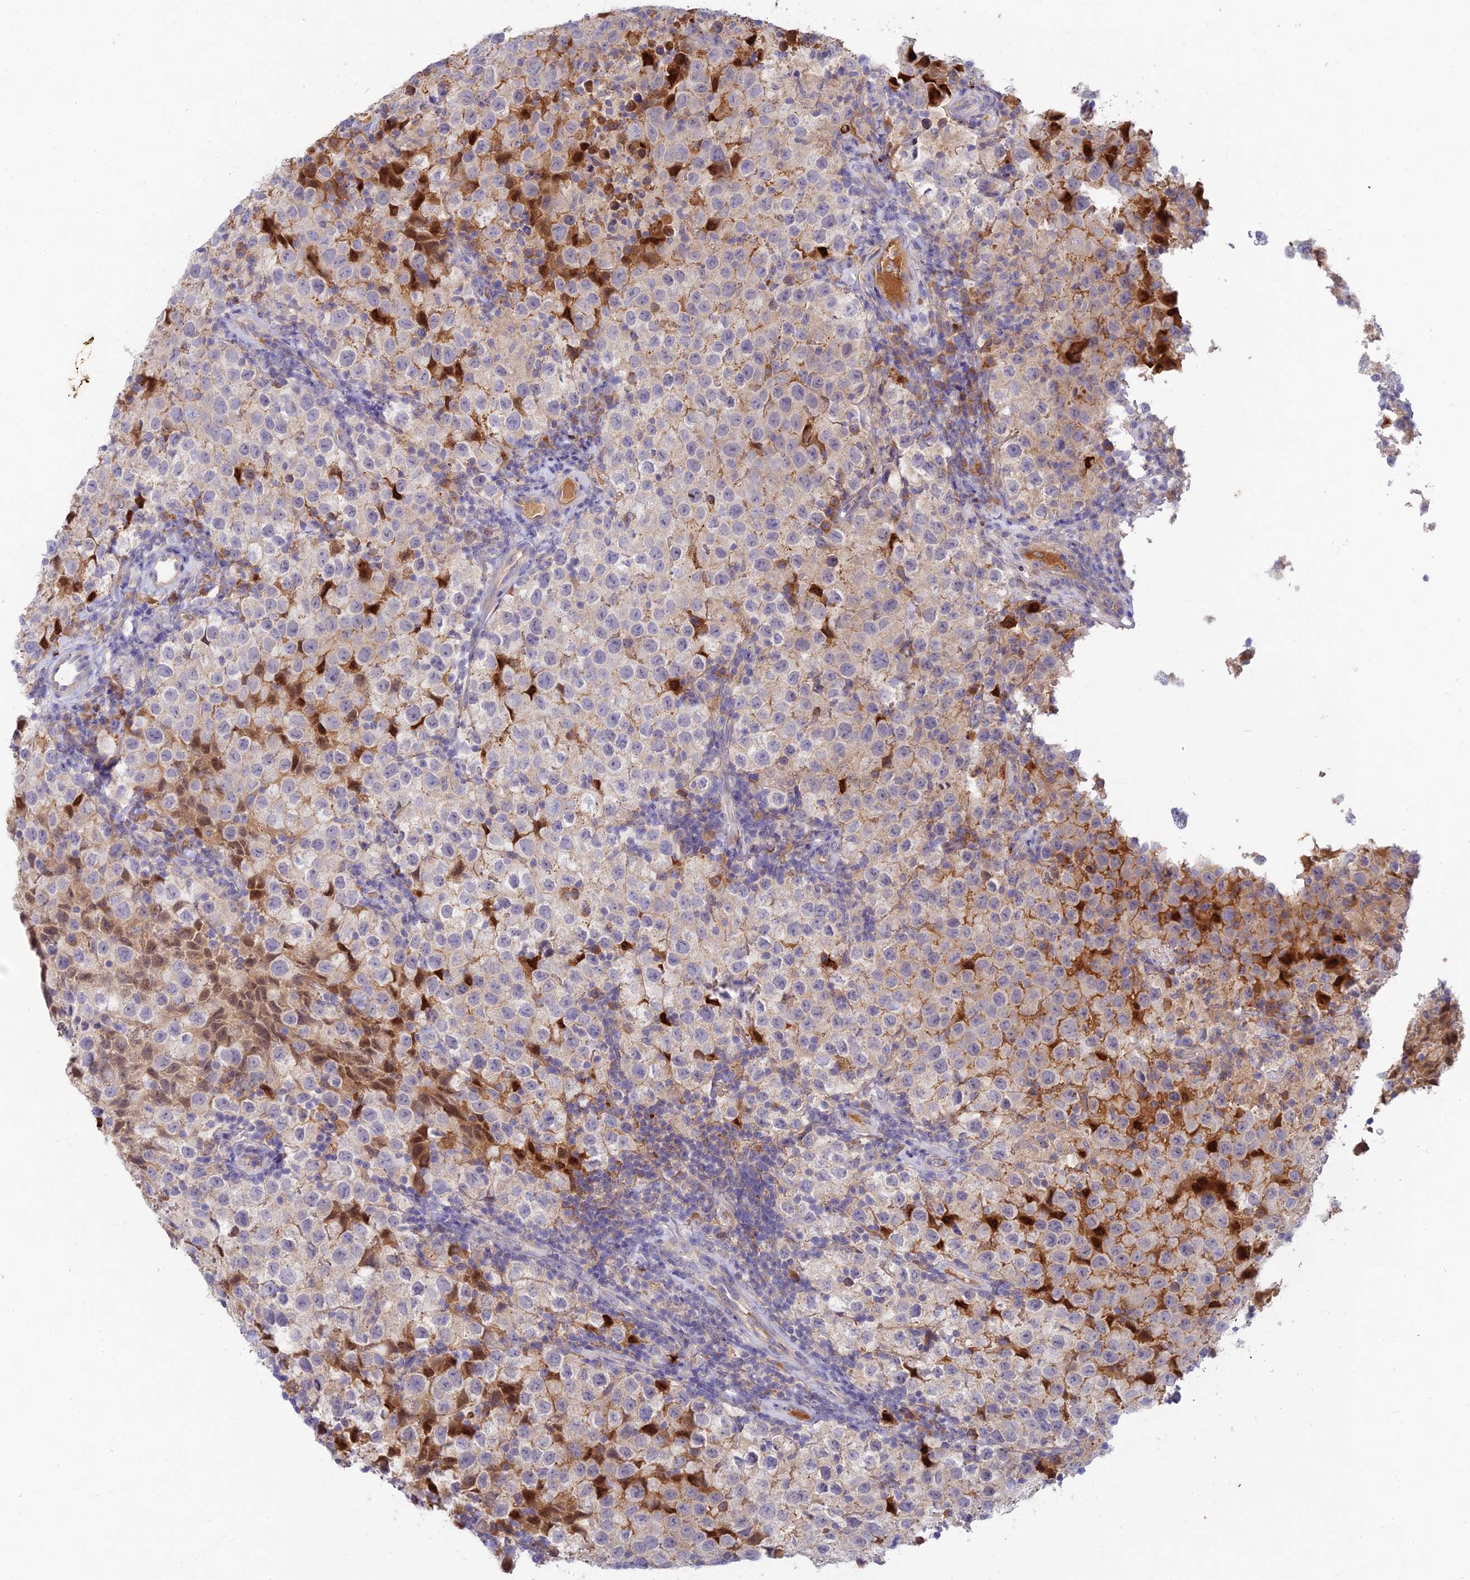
{"staining": {"intensity": "negative", "quantity": "none", "location": "none"}, "tissue": "testis cancer", "cell_type": "Tumor cells", "image_type": "cancer", "snomed": [{"axis": "morphology", "description": "Seminoma, NOS"}, {"axis": "morphology", "description": "Carcinoma, Embryonal, NOS"}, {"axis": "topography", "description": "Testis"}], "caption": "Immunohistochemical staining of human testis cancer exhibits no significant positivity in tumor cells.", "gene": "ACSM5", "patient": {"sex": "male", "age": 41}}